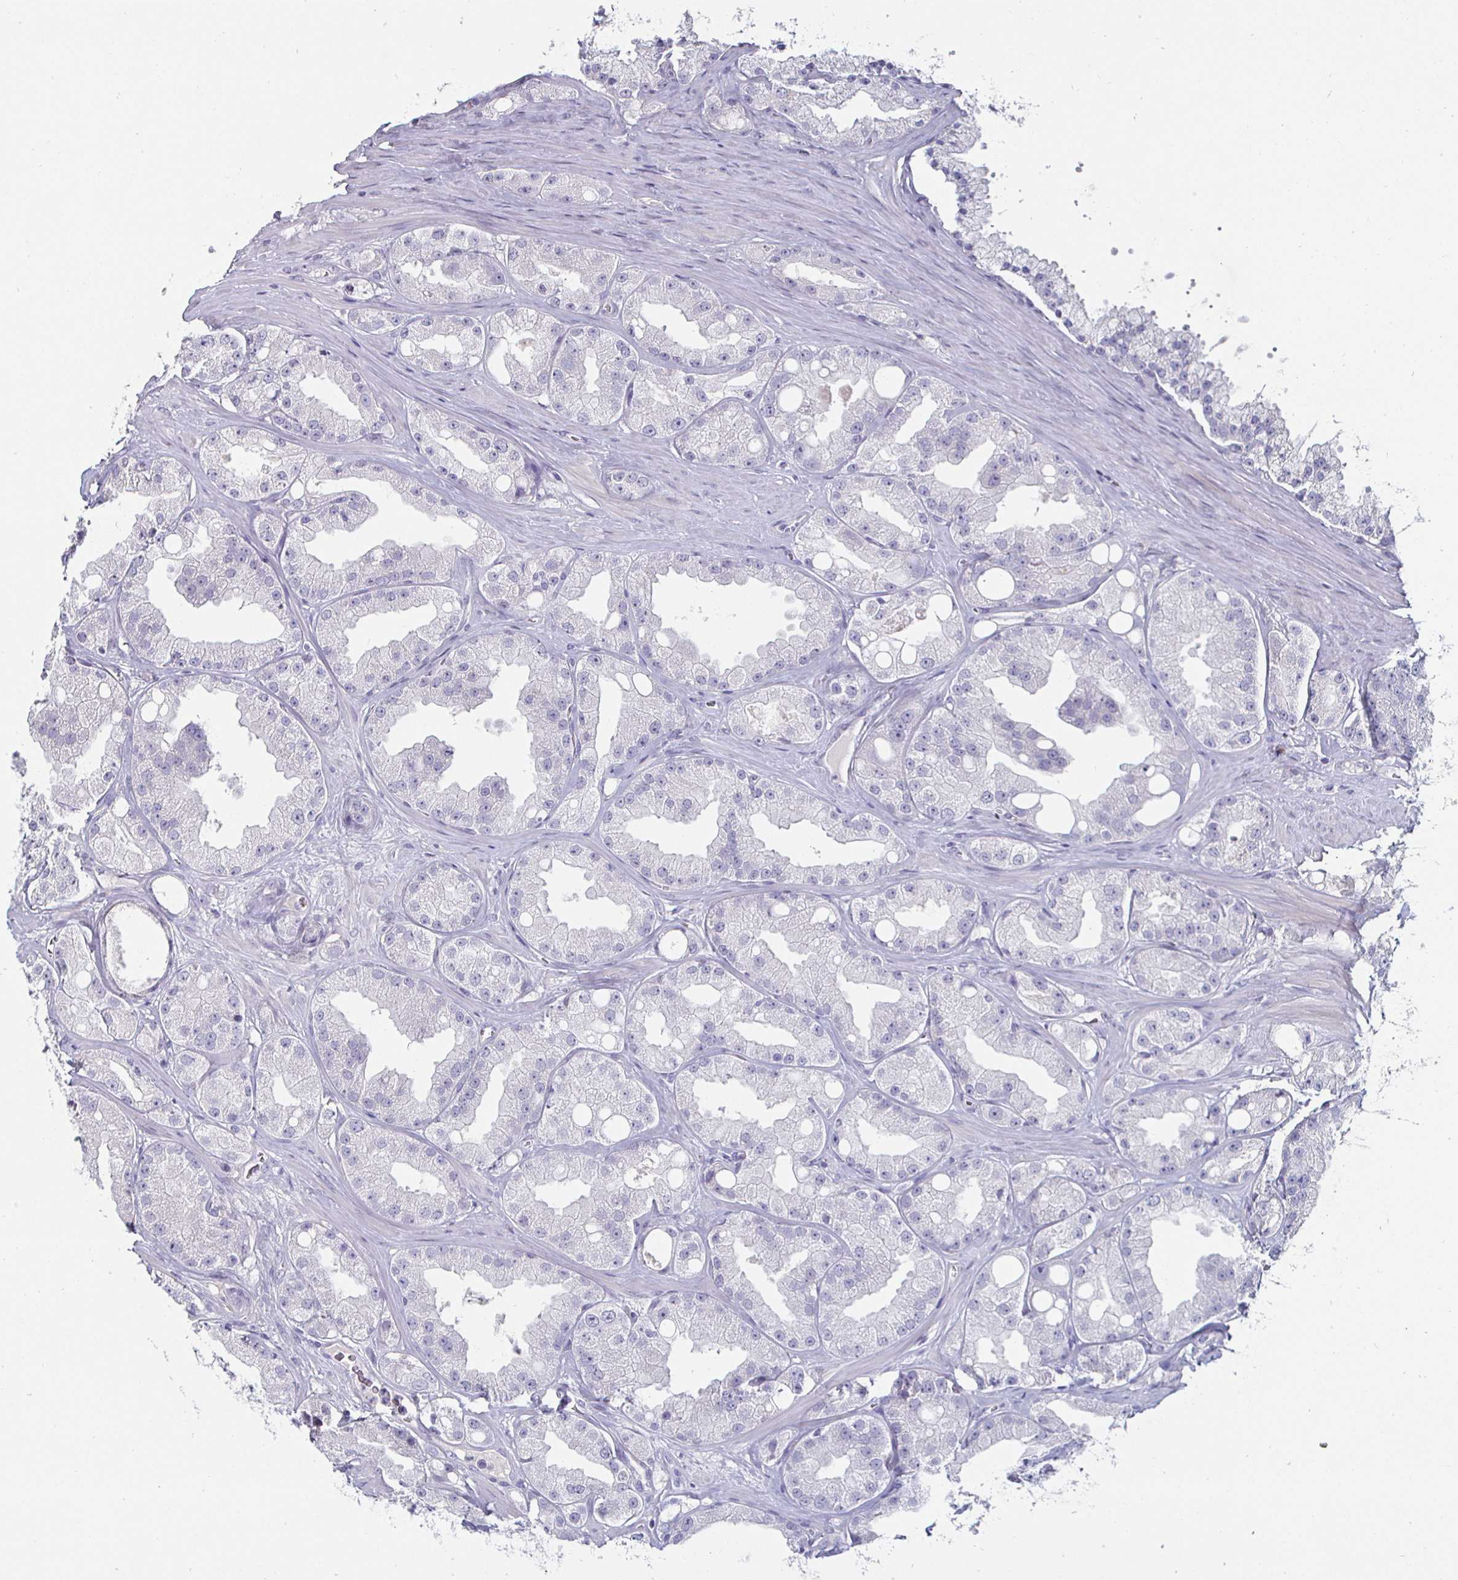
{"staining": {"intensity": "negative", "quantity": "none", "location": "none"}, "tissue": "prostate cancer", "cell_type": "Tumor cells", "image_type": "cancer", "snomed": [{"axis": "morphology", "description": "Adenocarcinoma, High grade"}, {"axis": "topography", "description": "Prostate"}], "caption": "This is a photomicrograph of immunohistochemistry (IHC) staining of prostate cancer (adenocarcinoma (high-grade)), which shows no staining in tumor cells. Brightfield microscopy of immunohistochemistry (IHC) stained with DAB (brown) and hematoxylin (blue), captured at high magnification.", "gene": "ENPP1", "patient": {"sex": "male", "age": 66}}